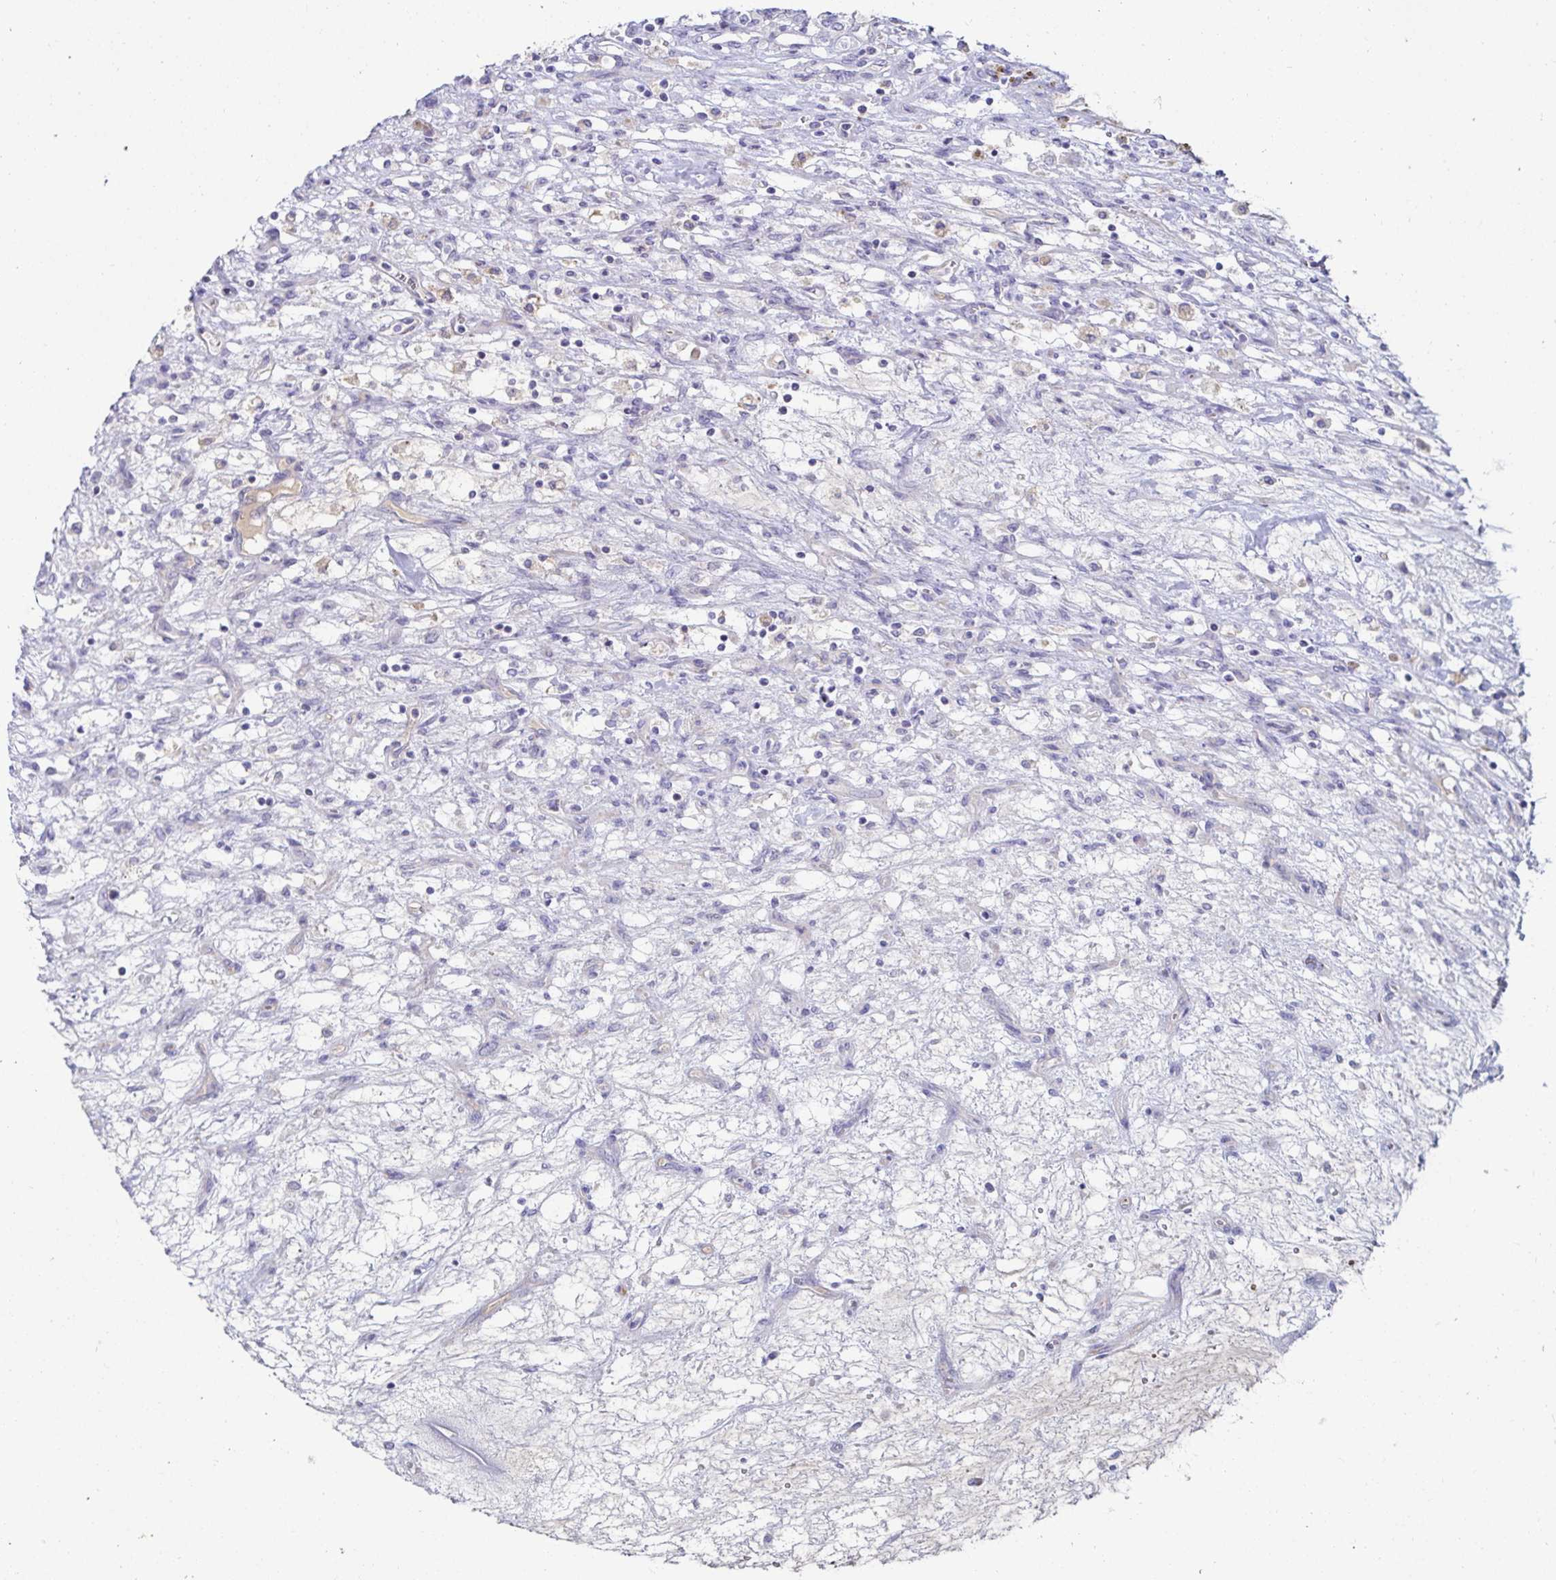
{"staining": {"intensity": "negative", "quantity": "none", "location": "none"}, "tissue": "renal cancer", "cell_type": "Tumor cells", "image_type": "cancer", "snomed": [{"axis": "morphology", "description": "Adenocarcinoma, NOS"}, {"axis": "topography", "description": "Kidney"}], "caption": "Protein analysis of adenocarcinoma (renal) shows no significant staining in tumor cells.", "gene": "C4orf17", "patient": {"sex": "female", "age": 63}}